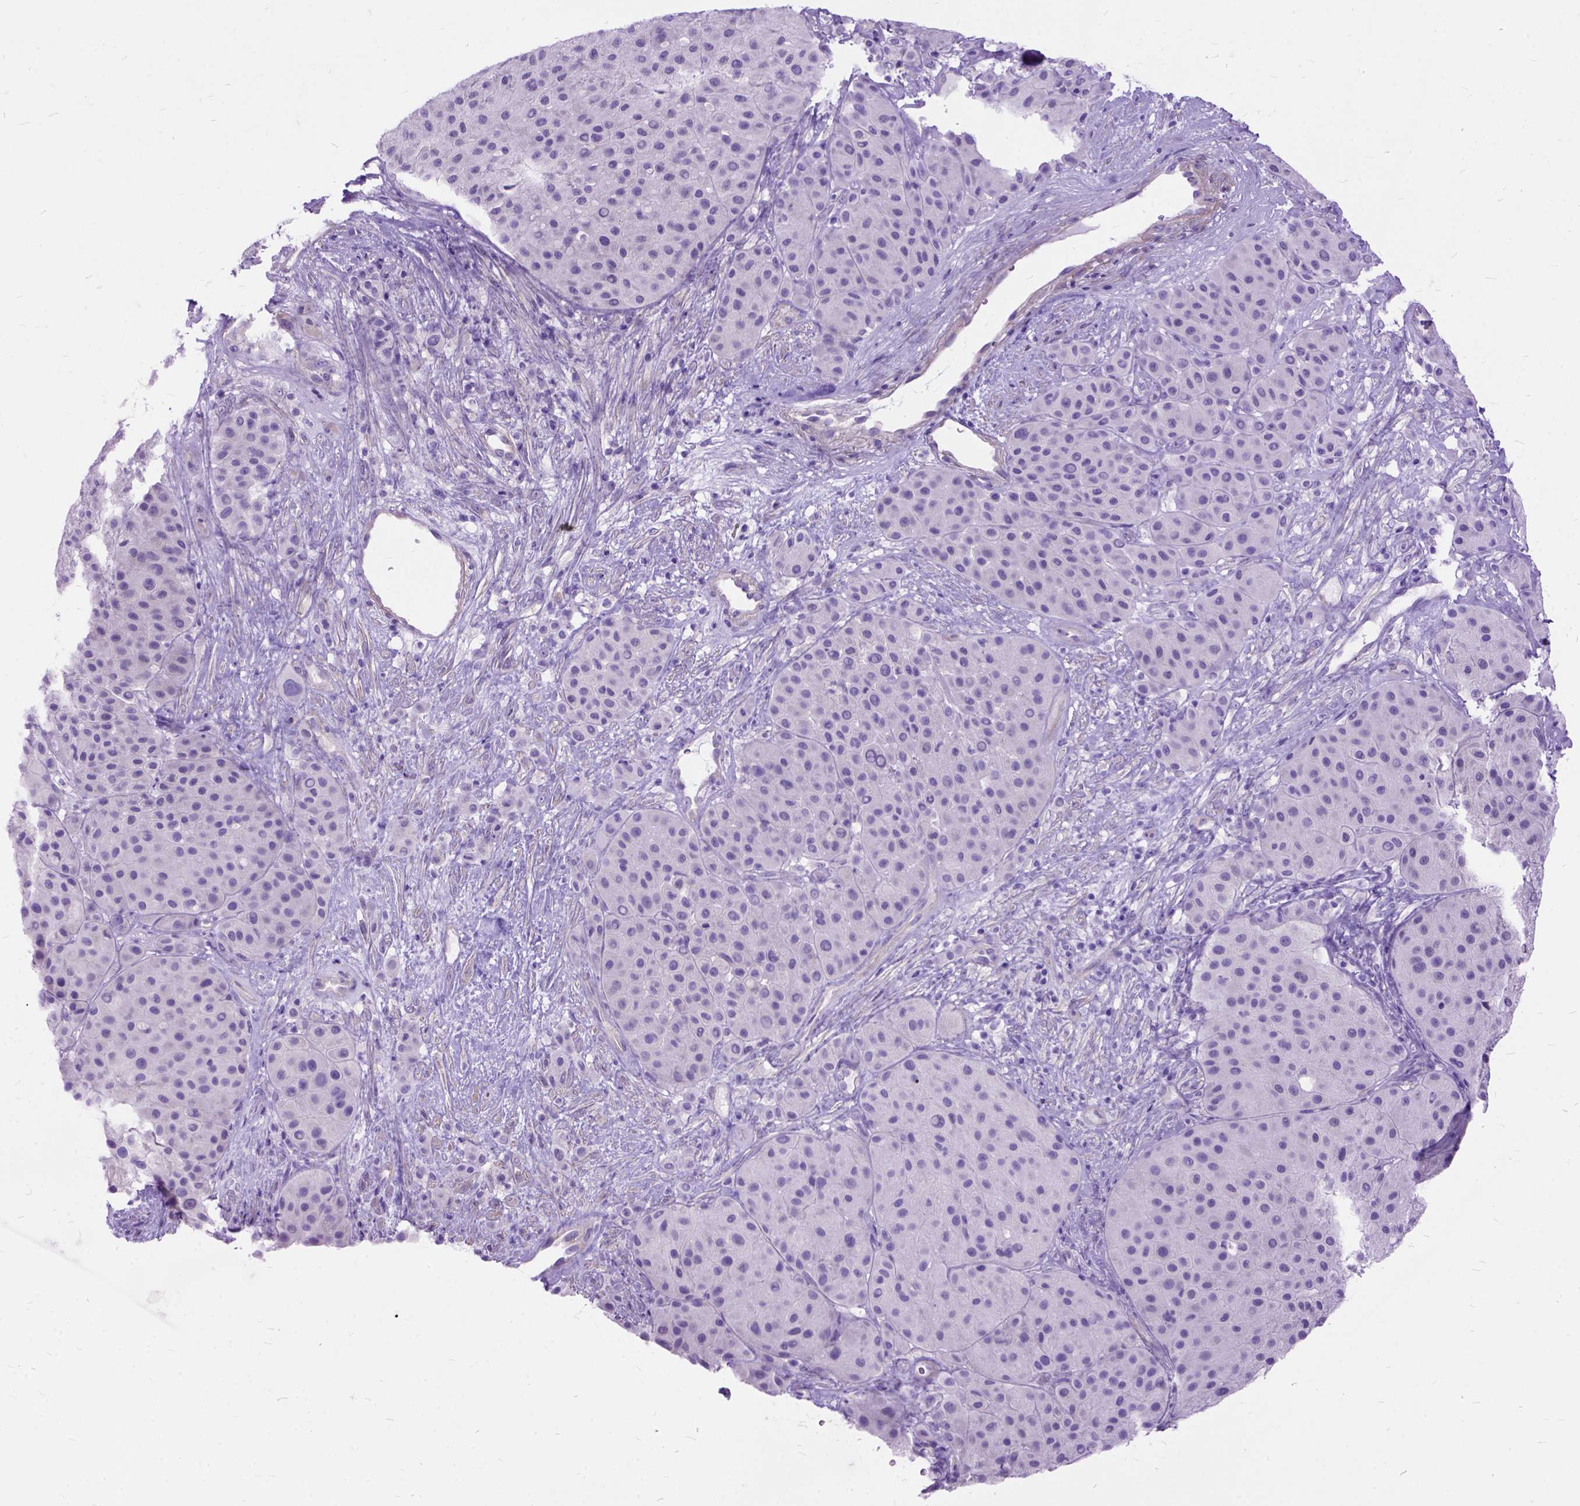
{"staining": {"intensity": "negative", "quantity": "none", "location": "none"}, "tissue": "melanoma", "cell_type": "Tumor cells", "image_type": "cancer", "snomed": [{"axis": "morphology", "description": "Malignant melanoma, Metastatic site"}, {"axis": "topography", "description": "Smooth muscle"}], "caption": "Human malignant melanoma (metastatic site) stained for a protein using immunohistochemistry shows no positivity in tumor cells.", "gene": "ARL9", "patient": {"sex": "male", "age": 41}}